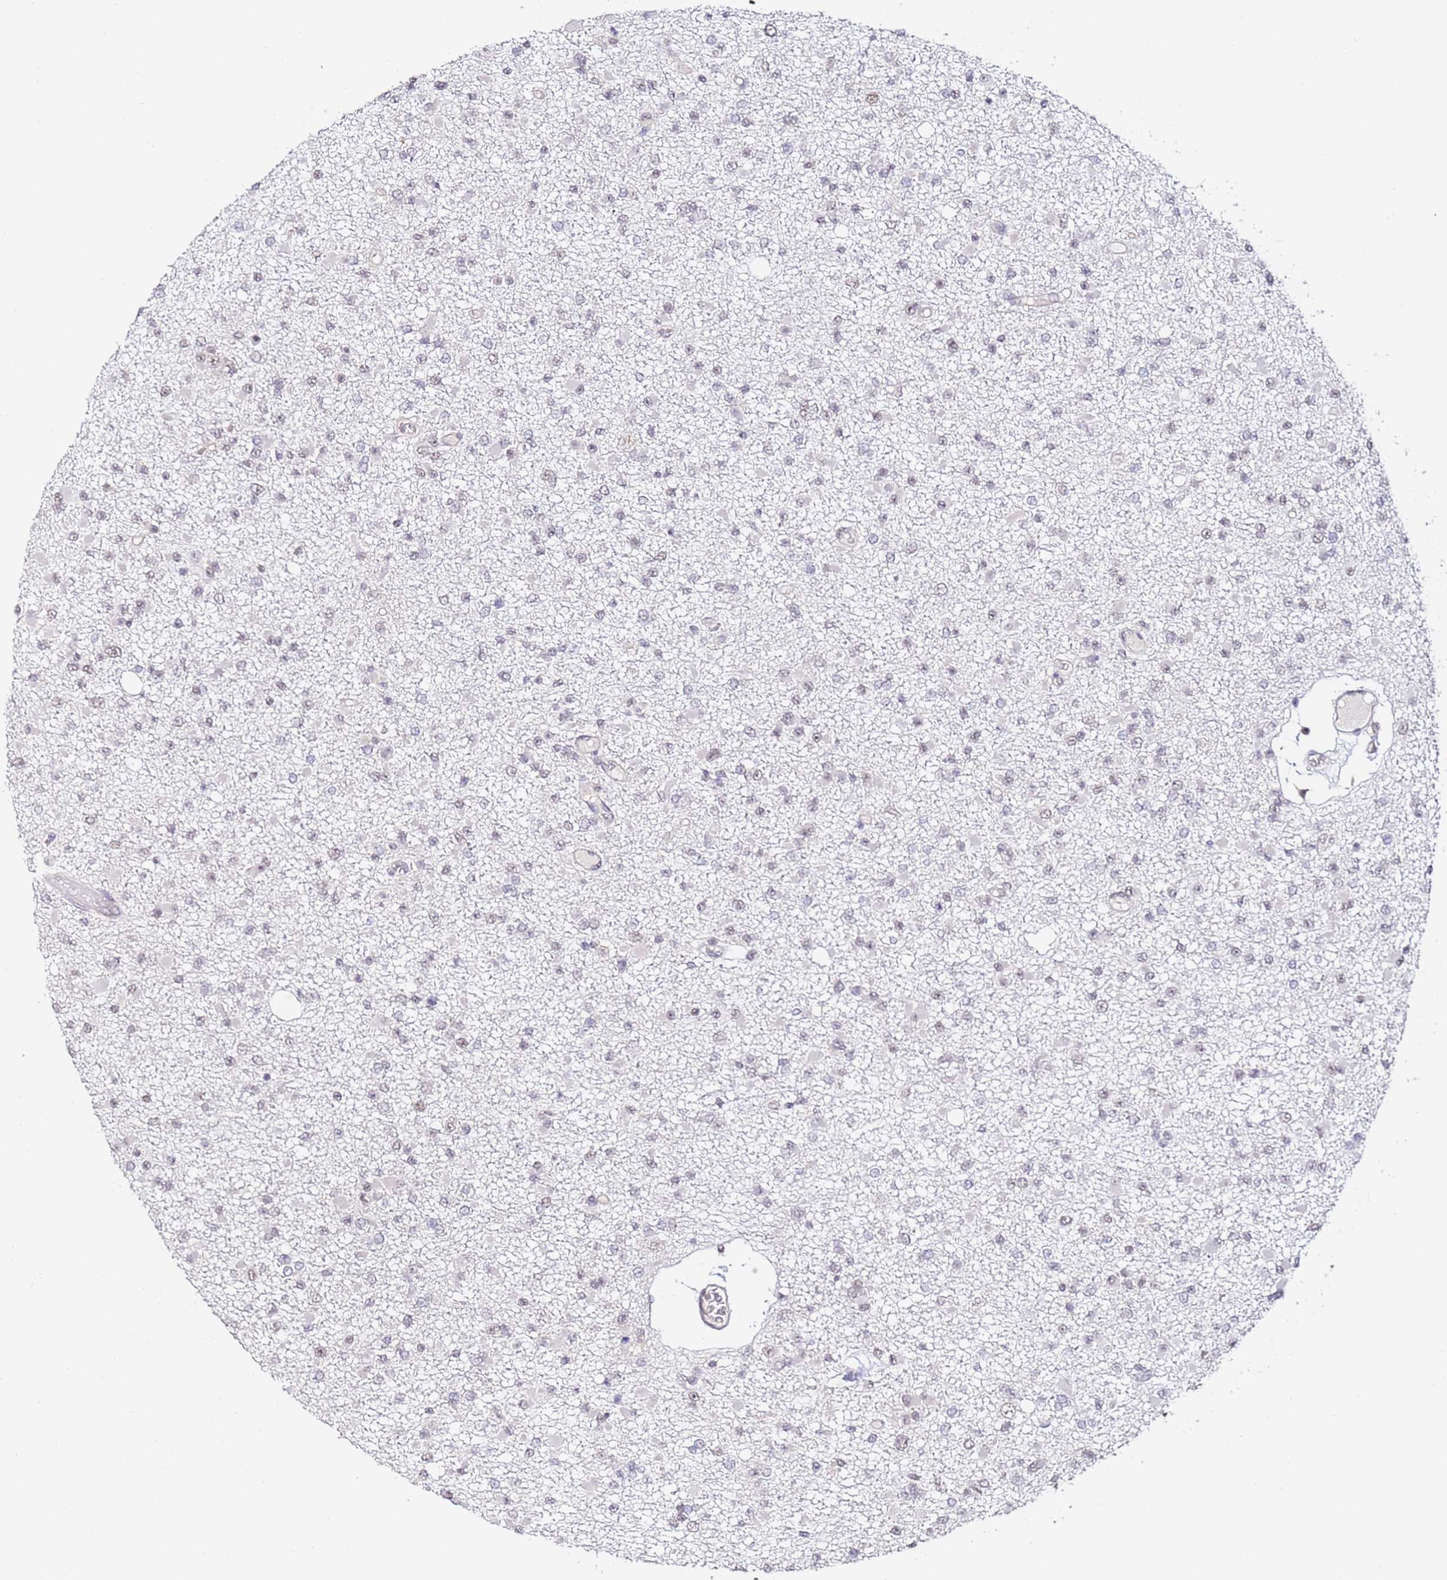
{"staining": {"intensity": "negative", "quantity": "none", "location": "none"}, "tissue": "glioma", "cell_type": "Tumor cells", "image_type": "cancer", "snomed": [{"axis": "morphology", "description": "Glioma, malignant, Low grade"}, {"axis": "topography", "description": "Brain"}], "caption": "Immunohistochemical staining of human malignant glioma (low-grade) displays no significant expression in tumor cells.", "gene": "LSM3", "patient": {"sex": "female", "age": 22}}